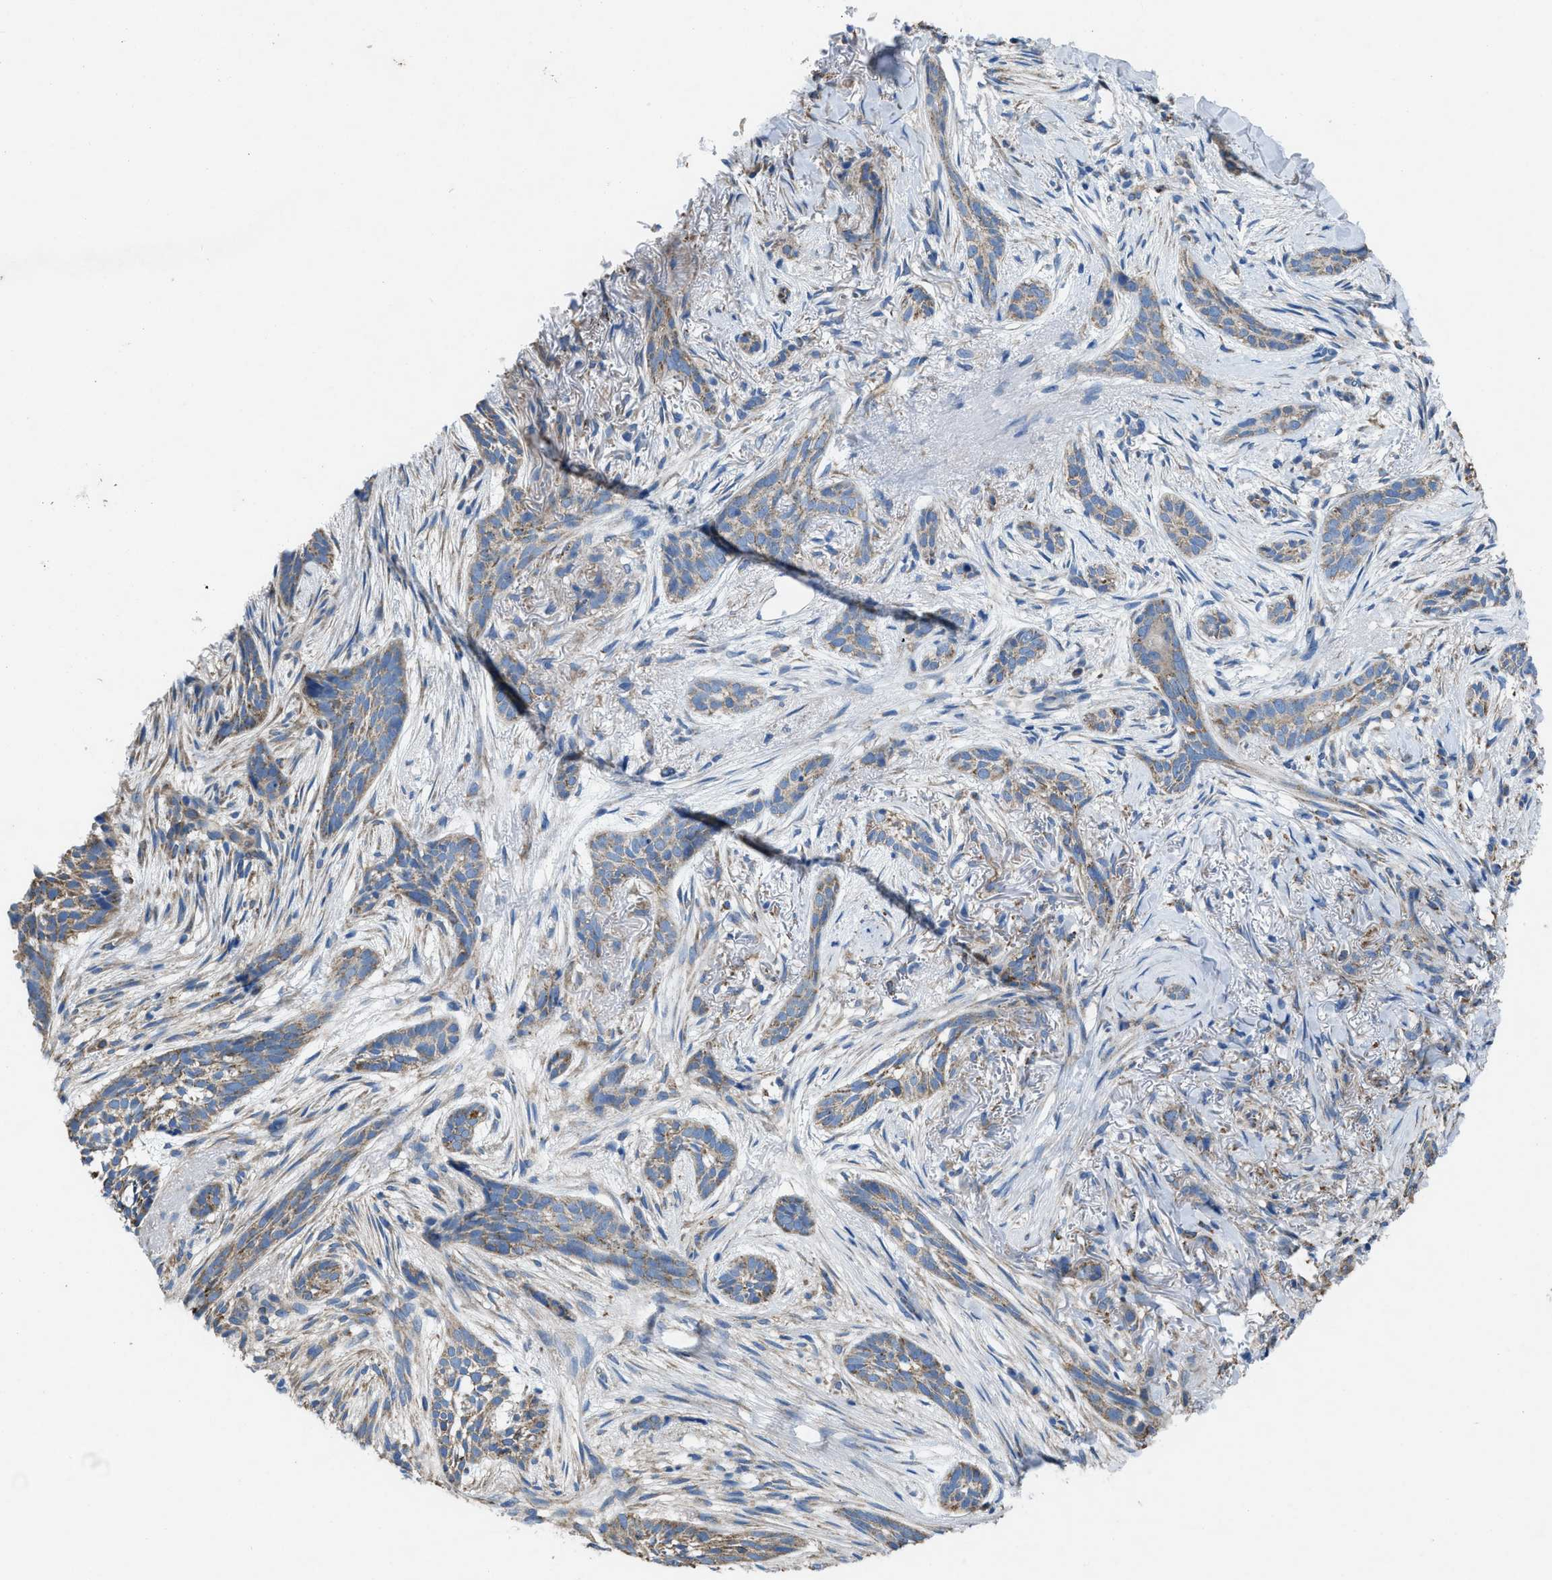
{"staining": {"intensity": "weak", "quantity": "25%-75%", "location": "cytoplasmic/membranous"}, "tissue": "skin cancer", "cell_type": "Tumor cells", "image_type": "cancer", "snomed": [{"axis": "morphology", "description": "Basal cell carcinoma"}, {"axis": "topography", "description": "Skin"}], "caption": "Approximately 25%-75% of tumor cells in human skin cancer (basal cell carcinoma) demonstrate weak cytoplasmic/membranous protein staining as visualized by brown immunohistochemical staining.", "gene": "DOLPP1", "patient": {"sex": "female", "age": 88}}